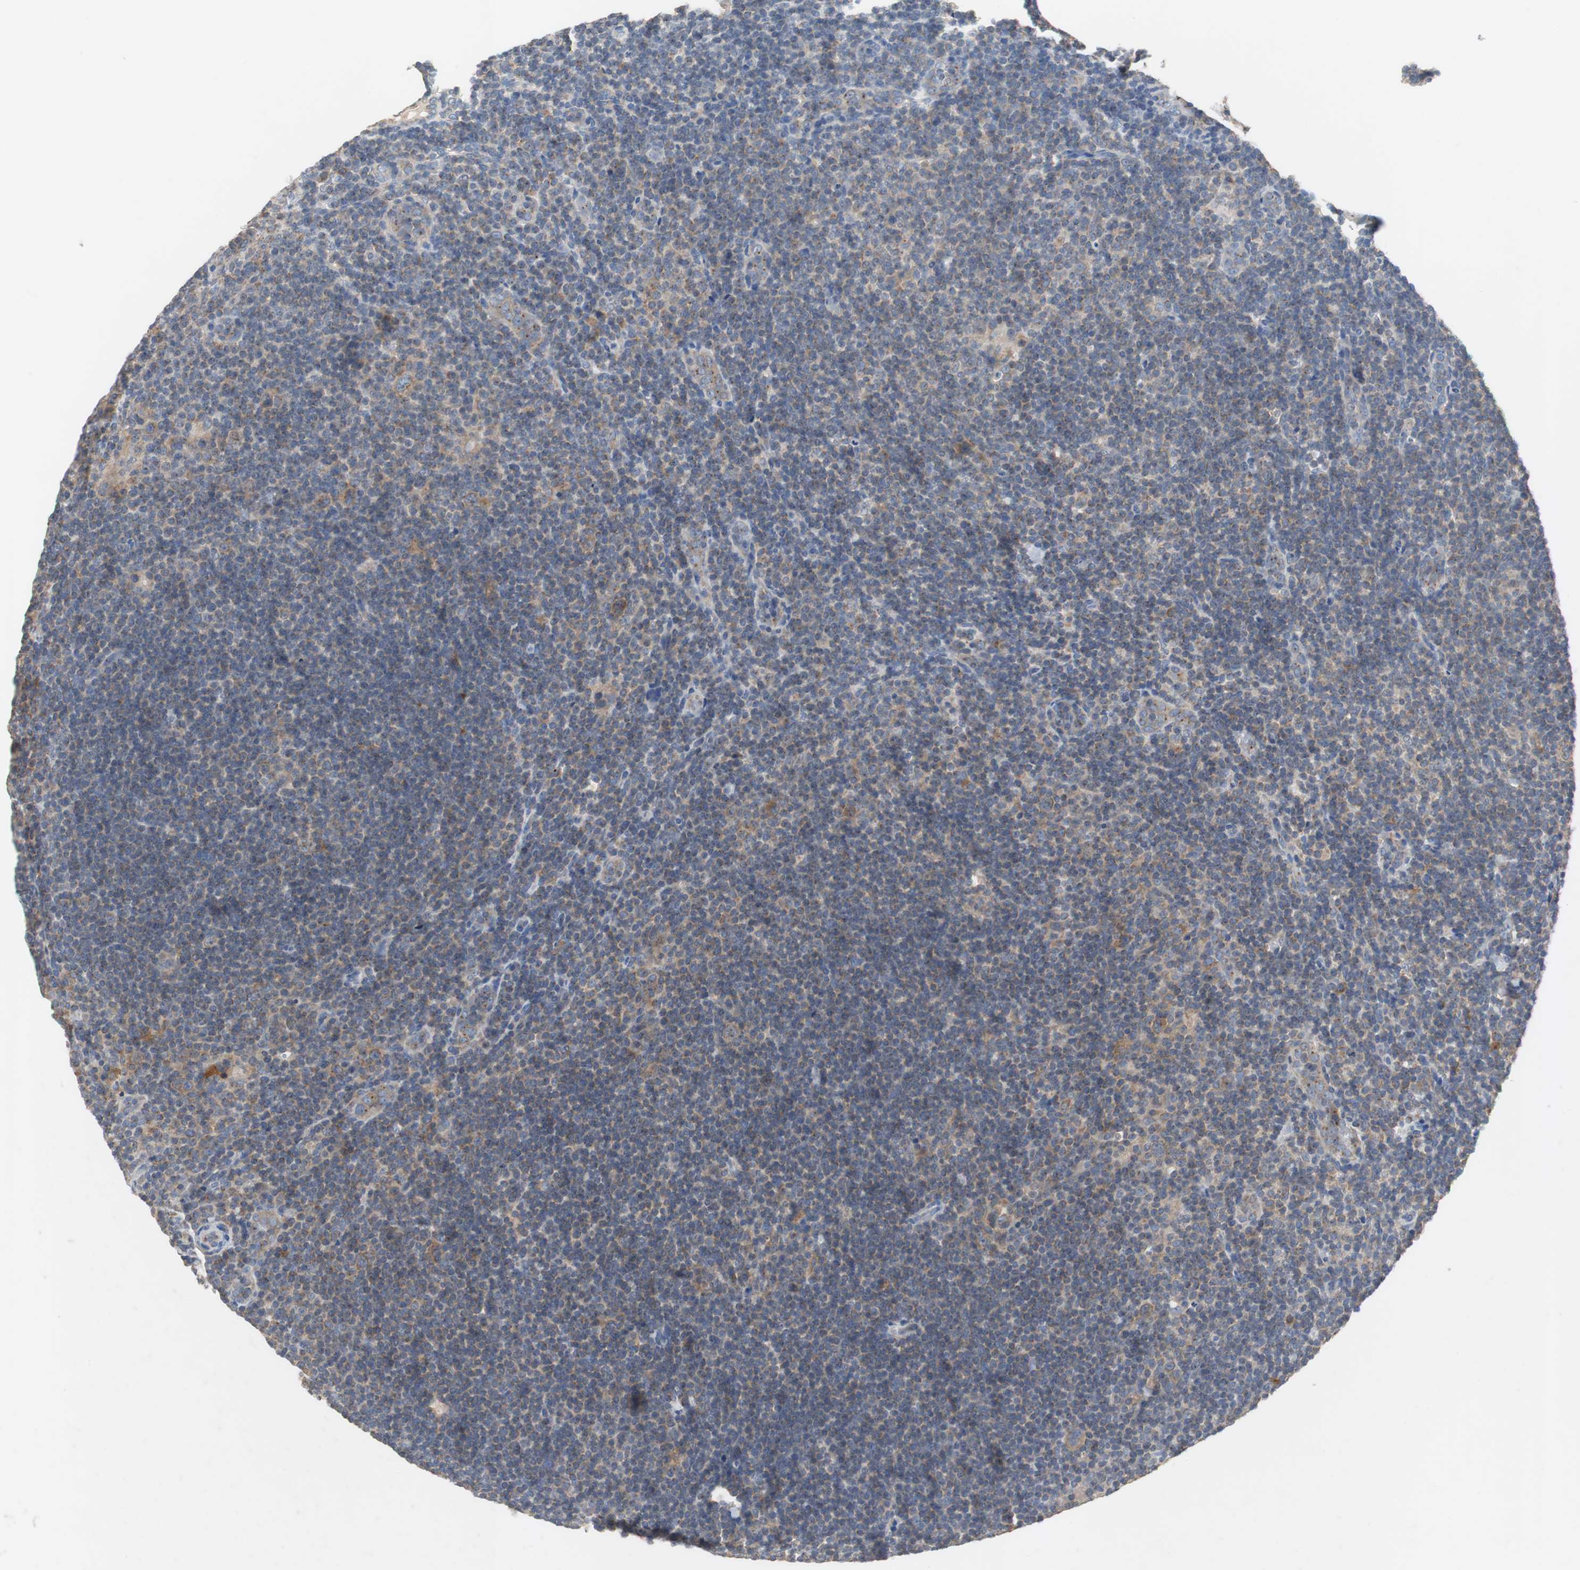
{"staining": {"intensity": "moderate", "quantity": "25%-75%", "location": "cytoplasmic/membranous"}, "tissue": "lymphoma", "cell_type": "Tumor cells", "image_type": "cancer", "snomed": [{"axis": "morphology", "description": "Hodgkin's disease, NOS"}, {"axis": "topography", "description": "Lymph node"}], "caption": "The photomicrograph demonstrates staining of lymphoma, revealing moderate cytoplasmic/membranous protein expression (brown color) within tumor cells.", "gene": "CALB2", "patient": {"sex": "female", "age": 57}}